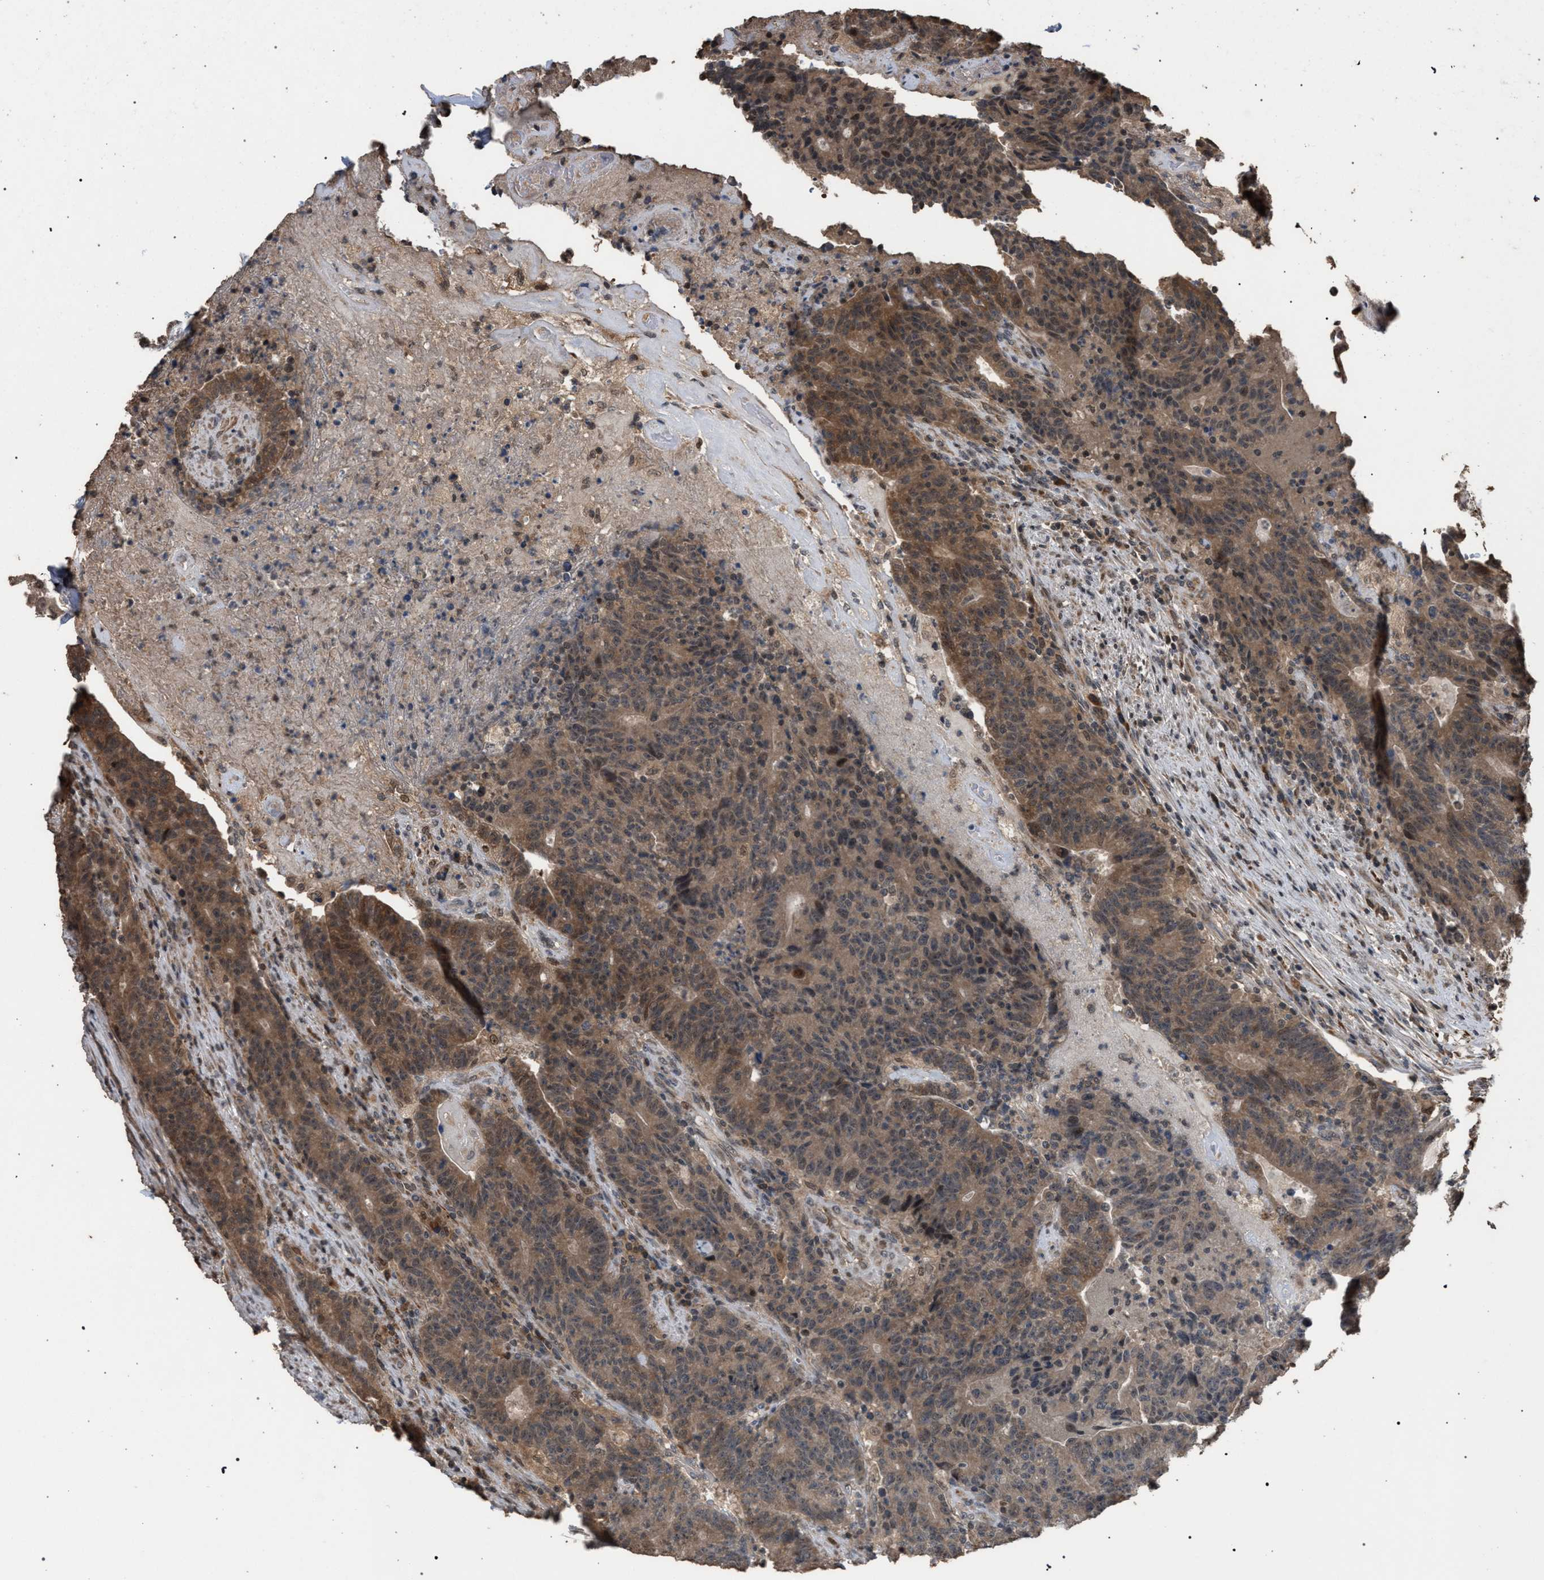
{"staining": {"intensity": "moderate", "quantity": ">75%", "location": "cytoplasmic/membranous"}, "tissue": "colorectal cancer", "cell_type": "Tumor cells", "image_type": "cancer", "snomed": [{"axis": "morphology", "description": "Normal tissue, NOS"}, {"axis": "morphology", "description": "Adenocarcinoma, NOS"}, {"axis": "topography", "description": "Colon"}], "caption": "Immunohistochemistry (DAB) staining of colorectal adenocarcinoma shows moderate cytoplasmic/membranous protein expression in about >75% of tumor cells. (DAB (3,3'-diaminobenzidine) IHC with brightfield microscopy, high magnification).", "gene": "NAA35", "patient": {"sex": "female", "age": 75}}